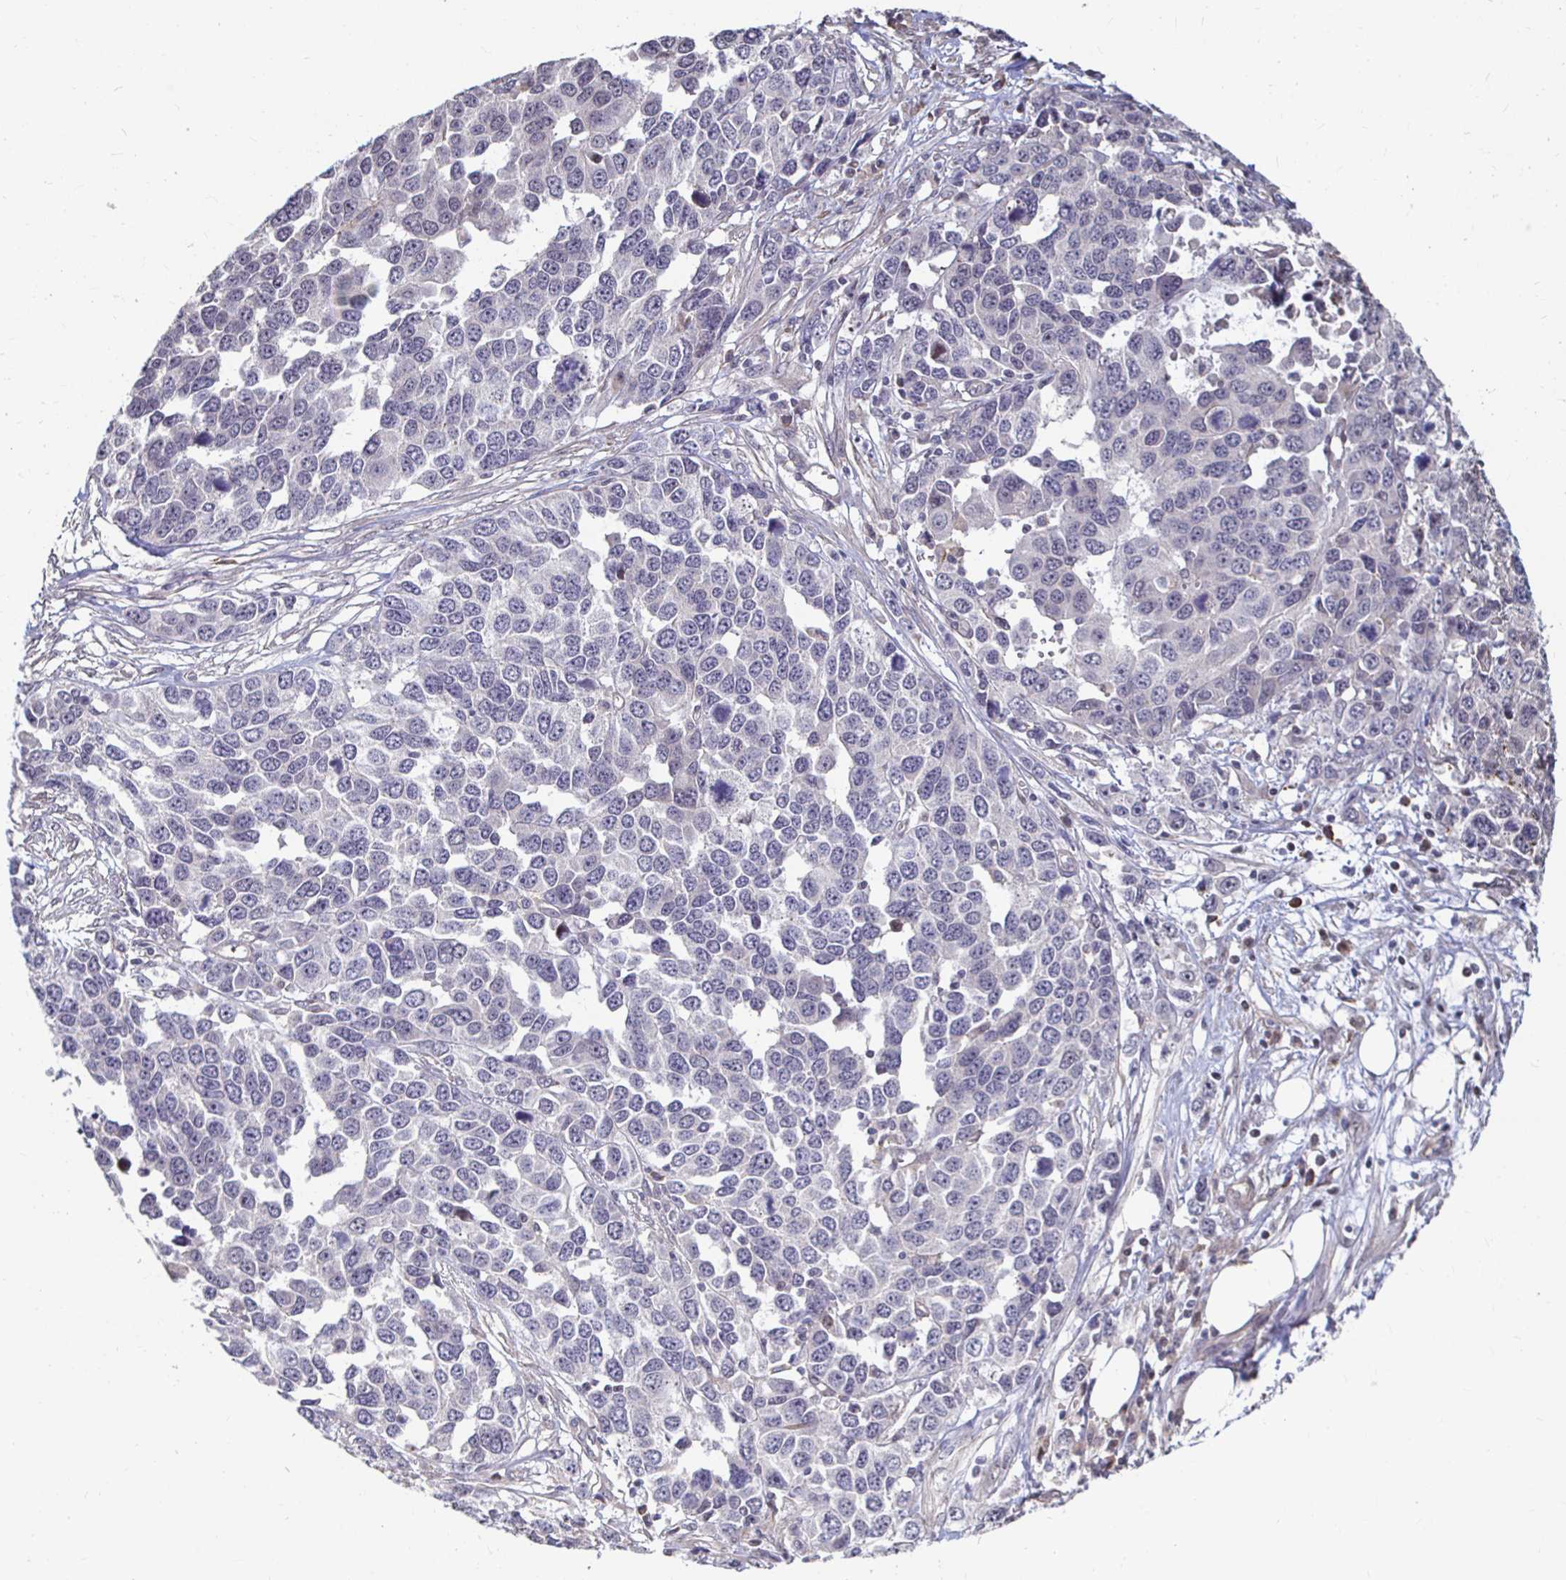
{"staining": {"intensity": "negative", "quantity": "none", "location": "none"}, "tissue": "ovarian cancer", "cell_type": "Tumor cells", "image_type": "cancer", "snomed": [{"axis": "morphology", "description": "Cystadenocarcinoma, serous, NOS"}, {"axis": "topography", "description": "Ovary"}], "caption": "There is no significant positivity in tumor cells of ovarian cancer (serous cystadenocarcinoma). (DAB (3,3'-diaminobenzidine) immunohistochemistry visualized using brightfield microscopy, high magnification).", "gene": "CAPN11", "patient": {"sex": "female", "age": 76}}